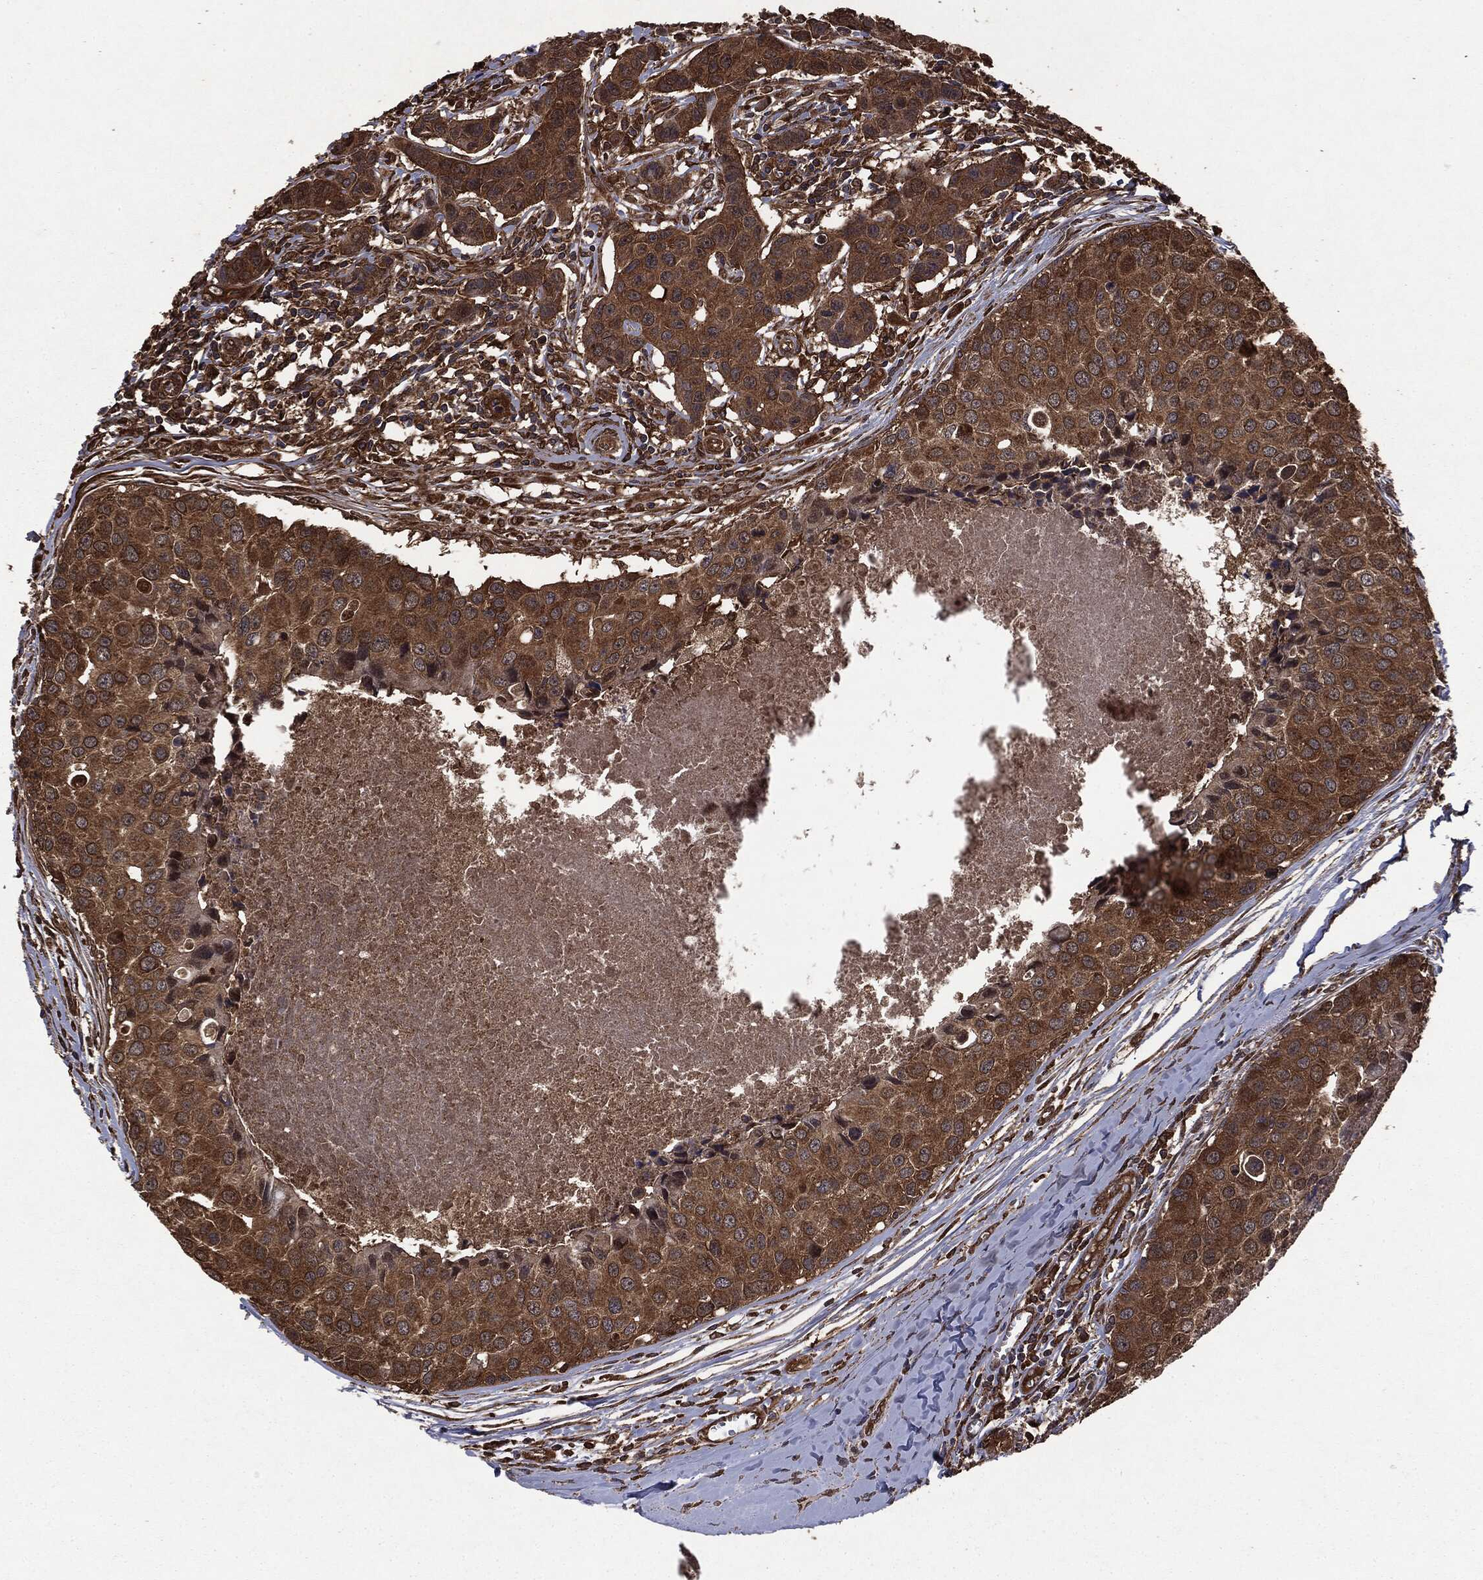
{"staining": {"intensity": "strong", "quantity": ">75%", "location": "cytoplasmic/membranous"}, "tissue": "breast cancer", "cell_type": "Tumor cells", "image_type": "cancer", "snomed": [{"axis": "morphology", "description": "Duct carcinoma"}, {"axis": "topography", "description": "Breast"}], "caption": "Immunohistochemical staining of breast cancer (infiltrating ductal carcinoma) demonstrates high levels of strong cytoplasmic/membranous protein expression in about >75% of tumor cells.", "gene": "NME1", "patient": {"sex": "female", "age": 24}}